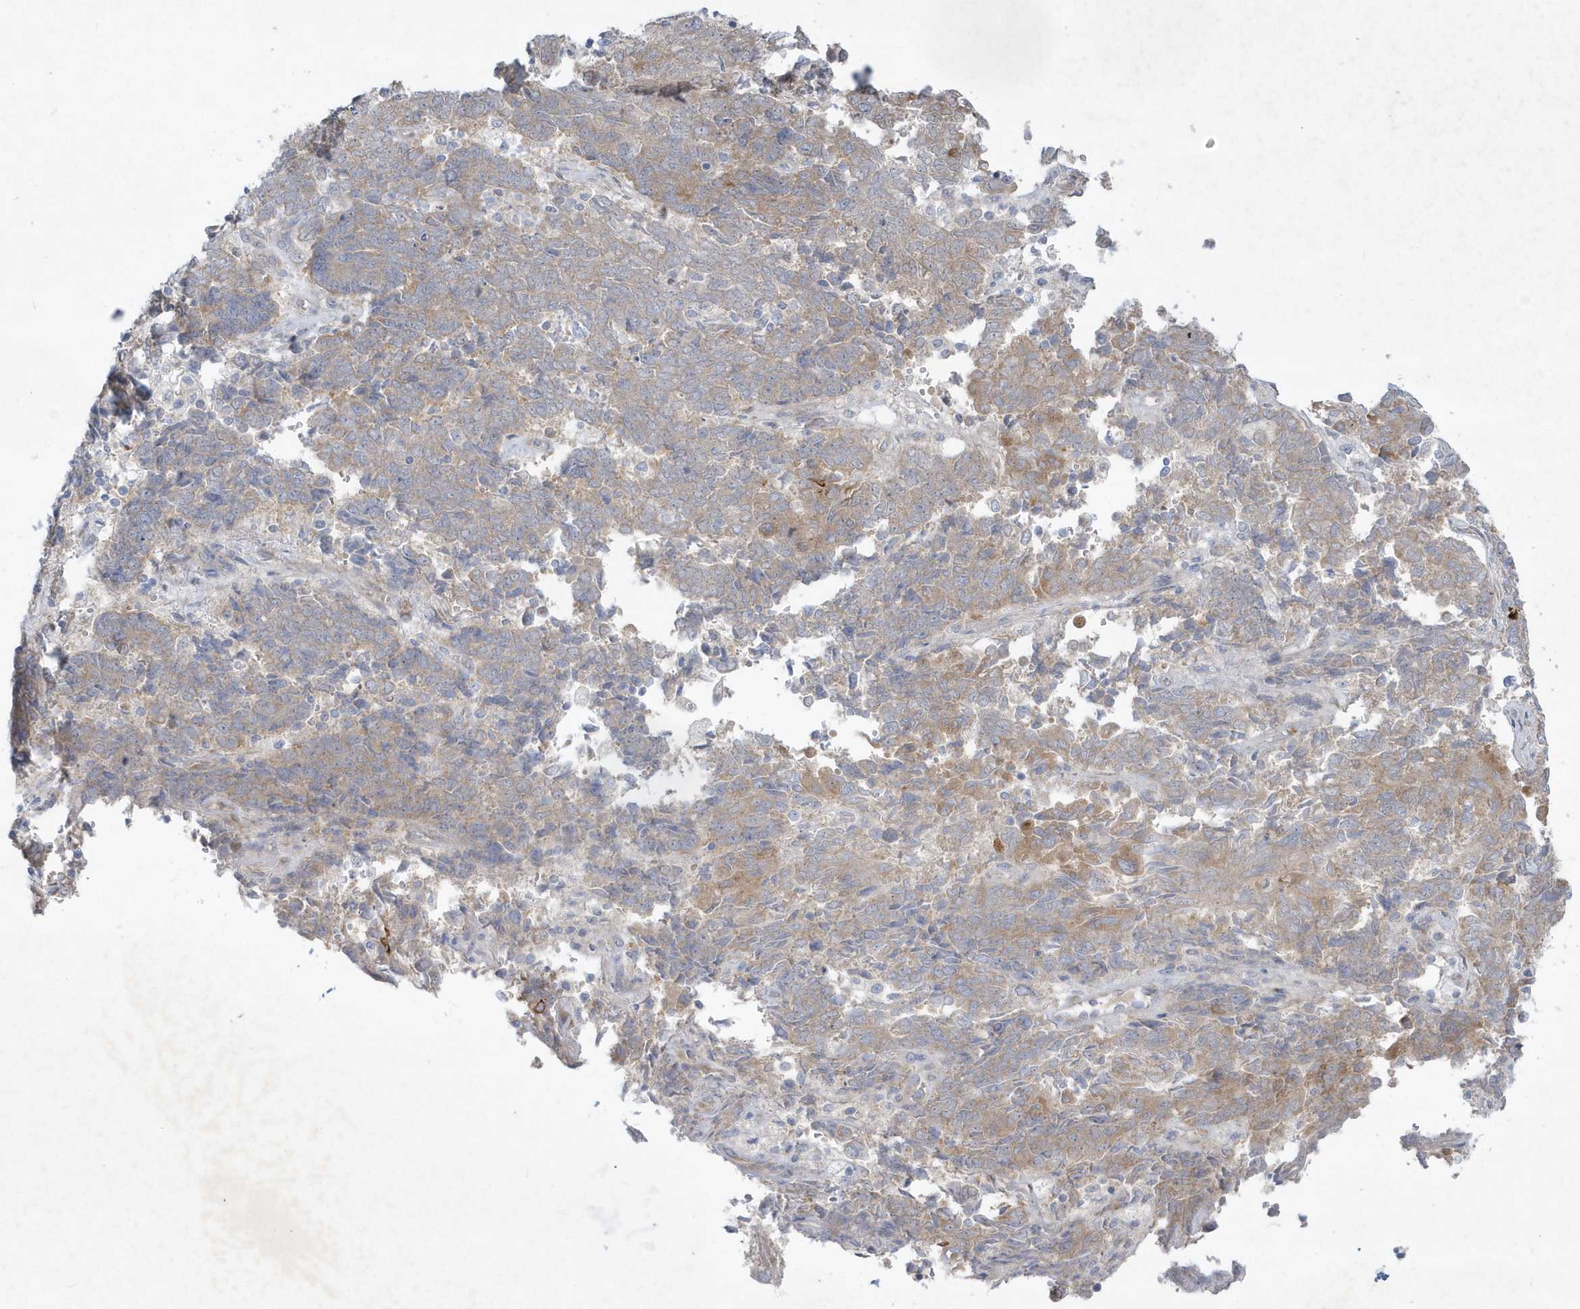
{"staining": {"intensity": "weak", "quantity": ">75%", "location": "cytoplasmic/membranous"}, "tissue": "endometrial cancer", "cell_type": "Tumor cells", "image_type": "cancer", "snomed": [{"axis": "morphology", "description": "Adenocarcinoma, NOS"}, {"axis": "topography", "description": "Endometrium"}], "caption": "A brown stain labels weak cytoplasmic/membranous expression of a protein in adenocarcinoma (endometrial) tumor cells. (DAB (3,3'-diaminobenzidine) IHC with brightfield microscopy, high magnification).", "gene": "LARS1", "patient": {"sex": "female", "age": 80}}